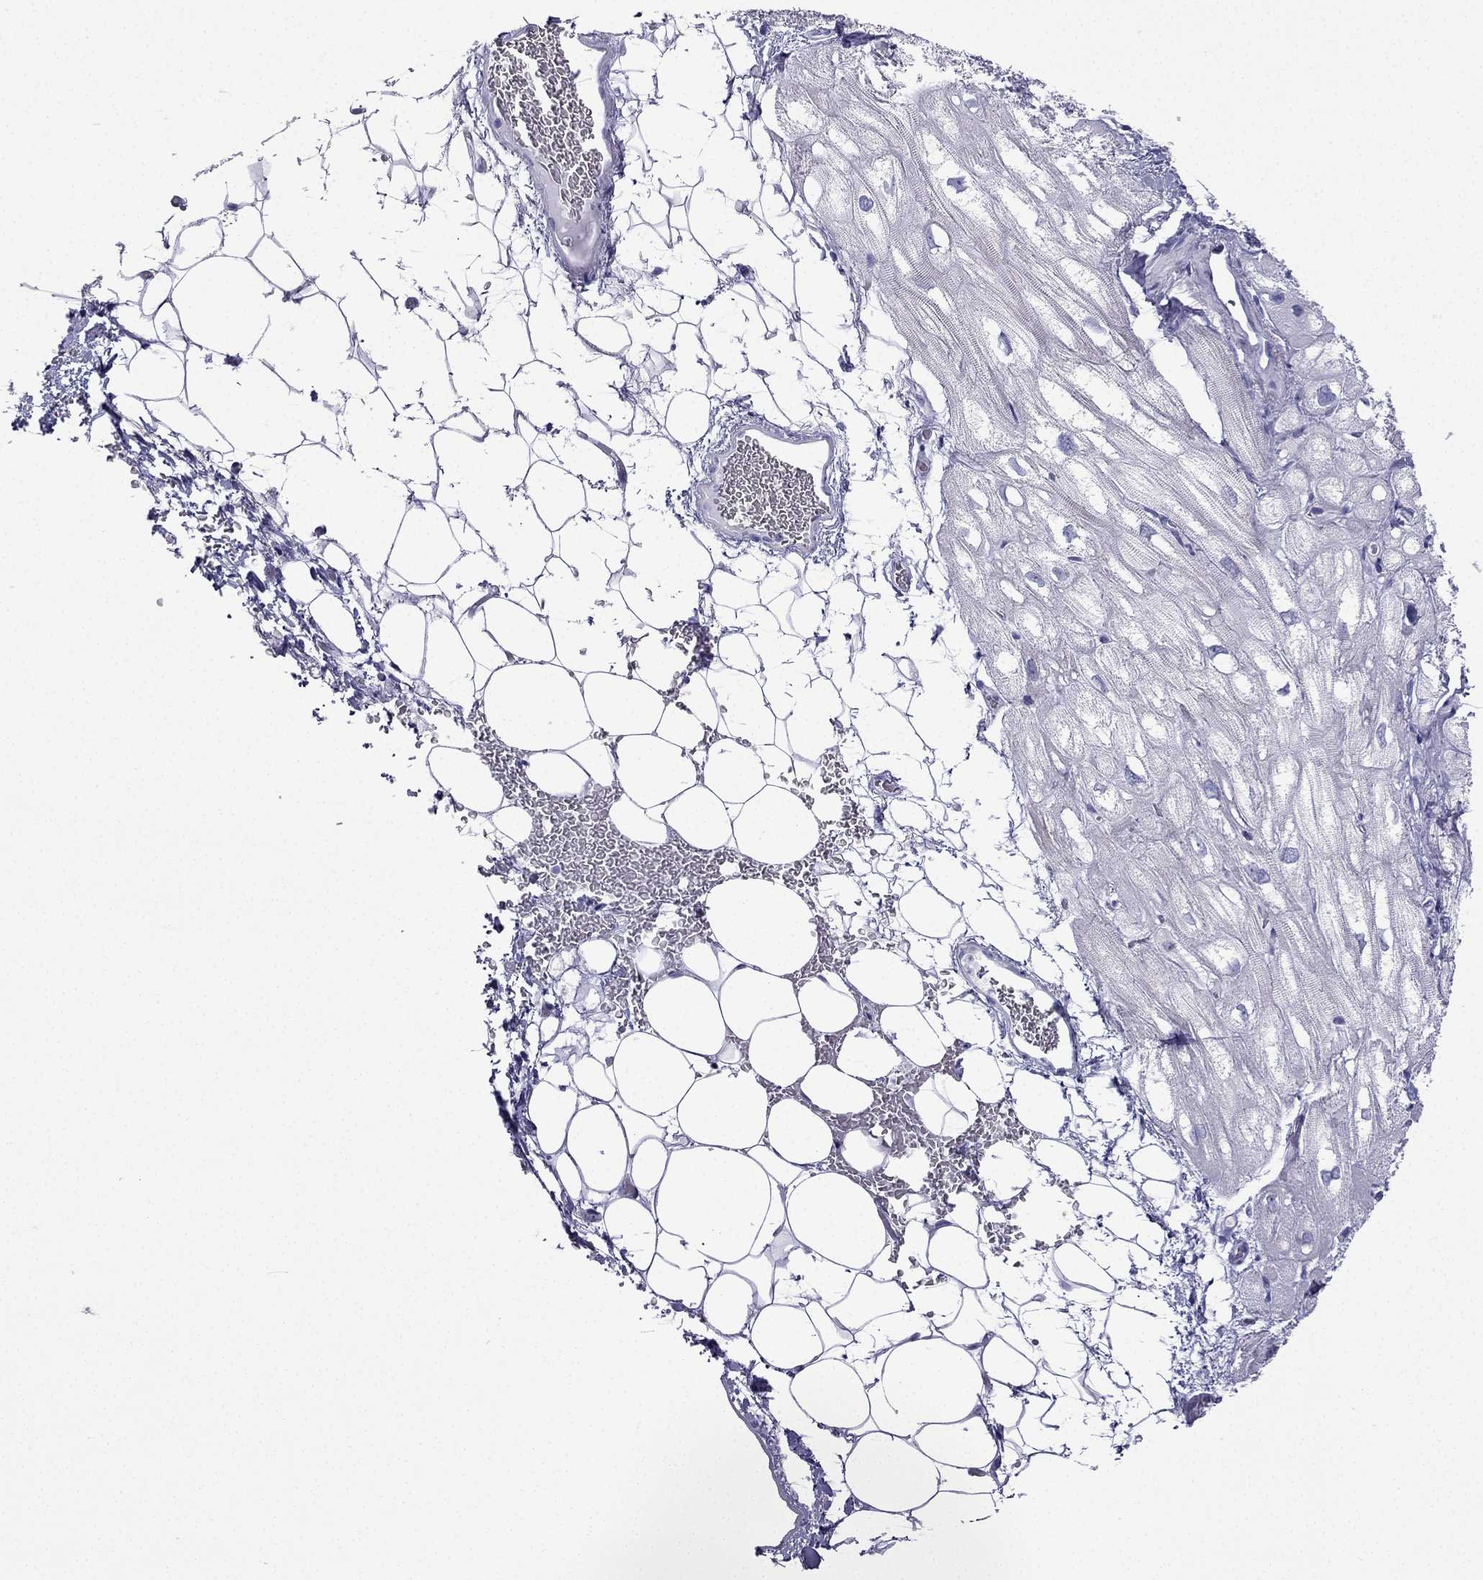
{"staining": {"intensity": "negative", "quantity": "none", "location": "none"}, "tissue": "heart muscle", "cell_type": "Cardiomyocytes", "image_type": "normal", "snomed": [{"axis": "morphology", "description": "Normal tissue, NOS"}, {"axis": "topography", "description": "Heart"}], "caption": "IHC micrograph of normal heart muscle: human heart muscle stained with DAB (3,3'-diaminobenzidine) reveals no significant protein expression in cardiomyocytes. Nuclei are stained in blue.", "gene": "GJA8", "patient": {"sex": "male", "age": 61}}